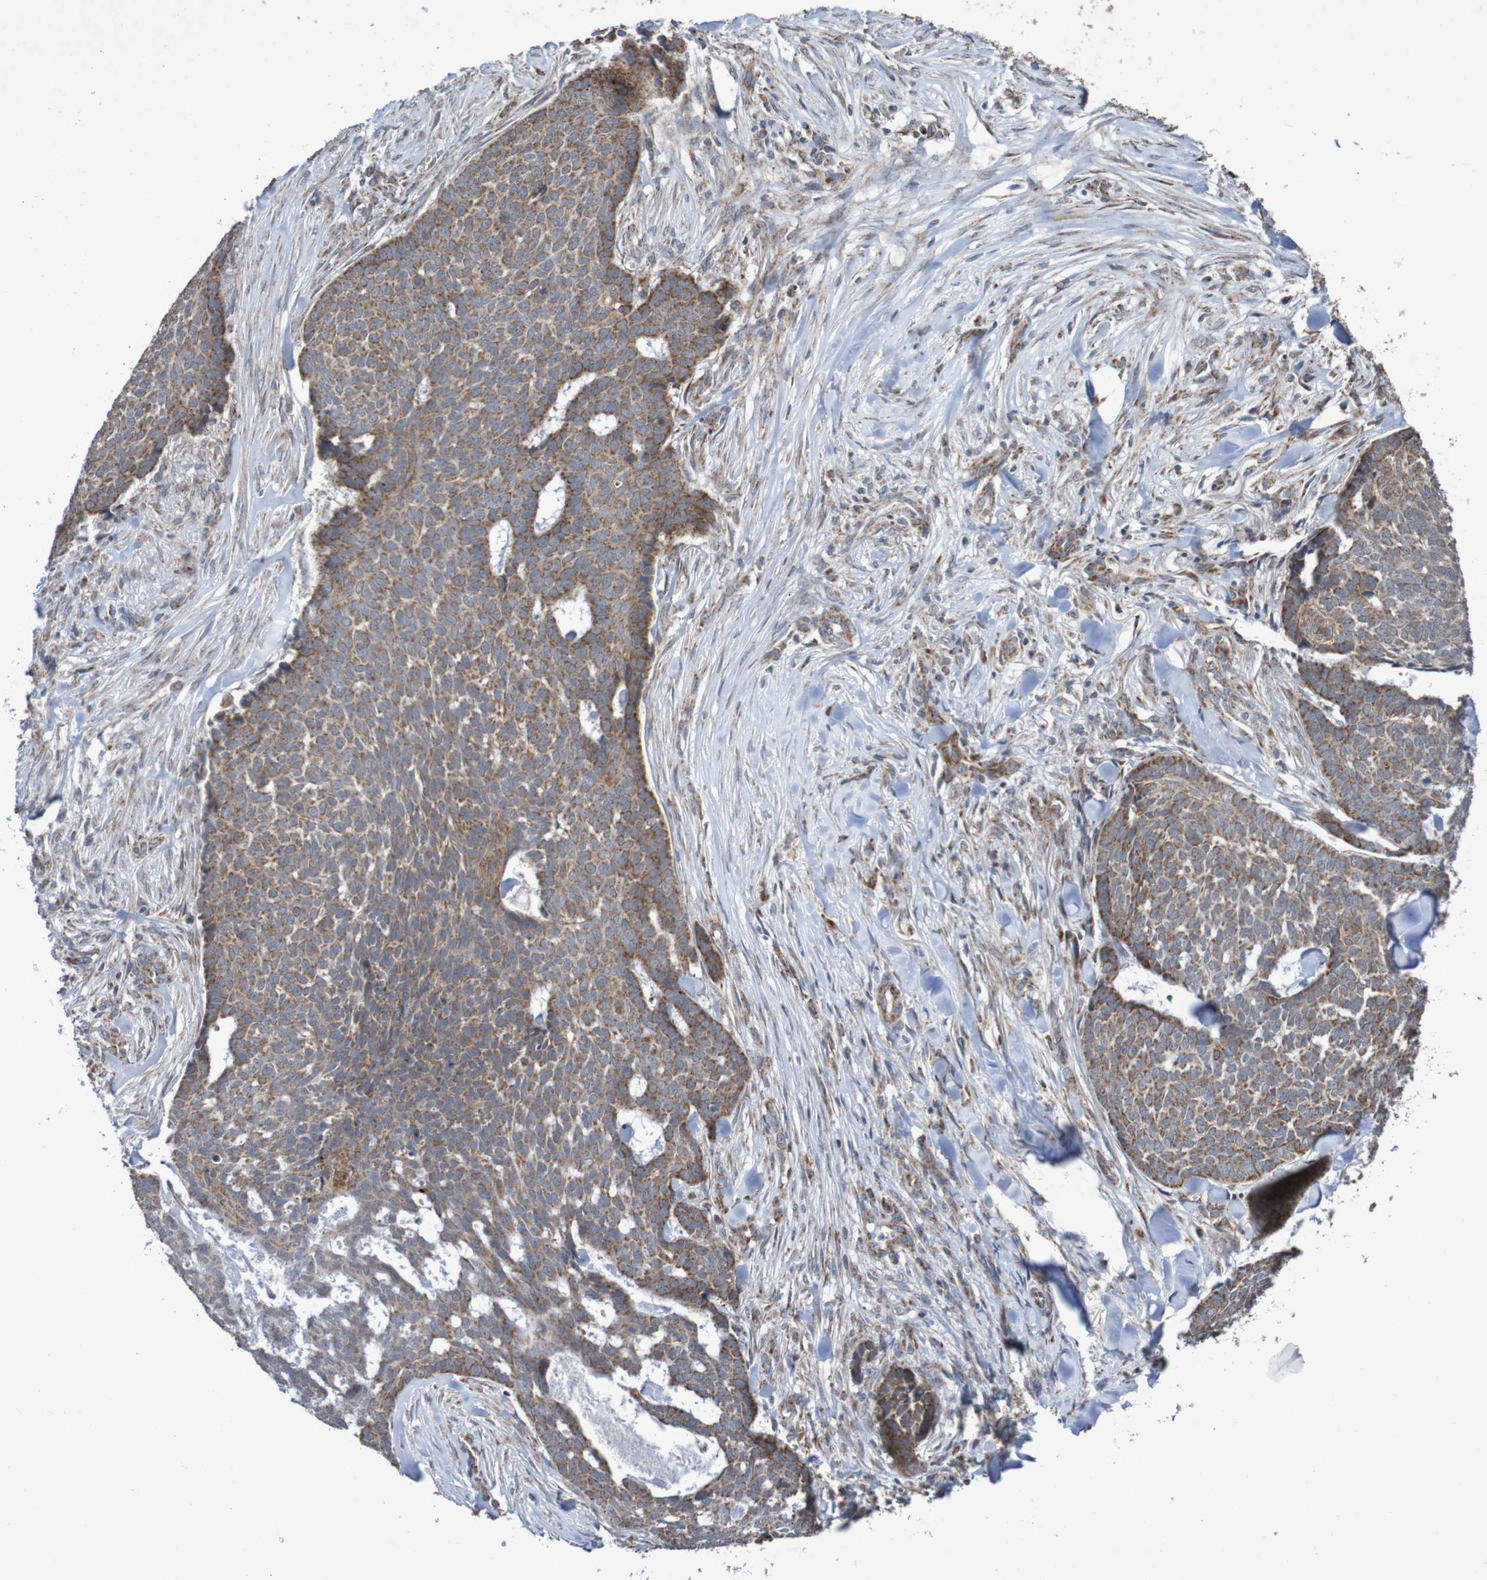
{"staining": {"intensity": "moderate", "quantity": ">75%", "location": "cytoplasmic/membranous"}, "tissue": "skin cancer", "cell_type": "Tumor cells", "image_type": "cancer", "snomed": [{"axis": "morphology", "description": "Basal cell carcinoma"}, {"axis": "topography", "description": "Skin"}], "caption": "Immunohistochemical staining of human skin basal cell carcinoma reveals medium levels of moderate cytoplasmic/membranous protein expression in approximately >75% of tumor cells. (Stains: DAB in brown, nuclei in blue, Microscopy: brightfield microscopy at high magnification).", "gene": "DVL1", "patient": {"sex": "male", "age": 84}}